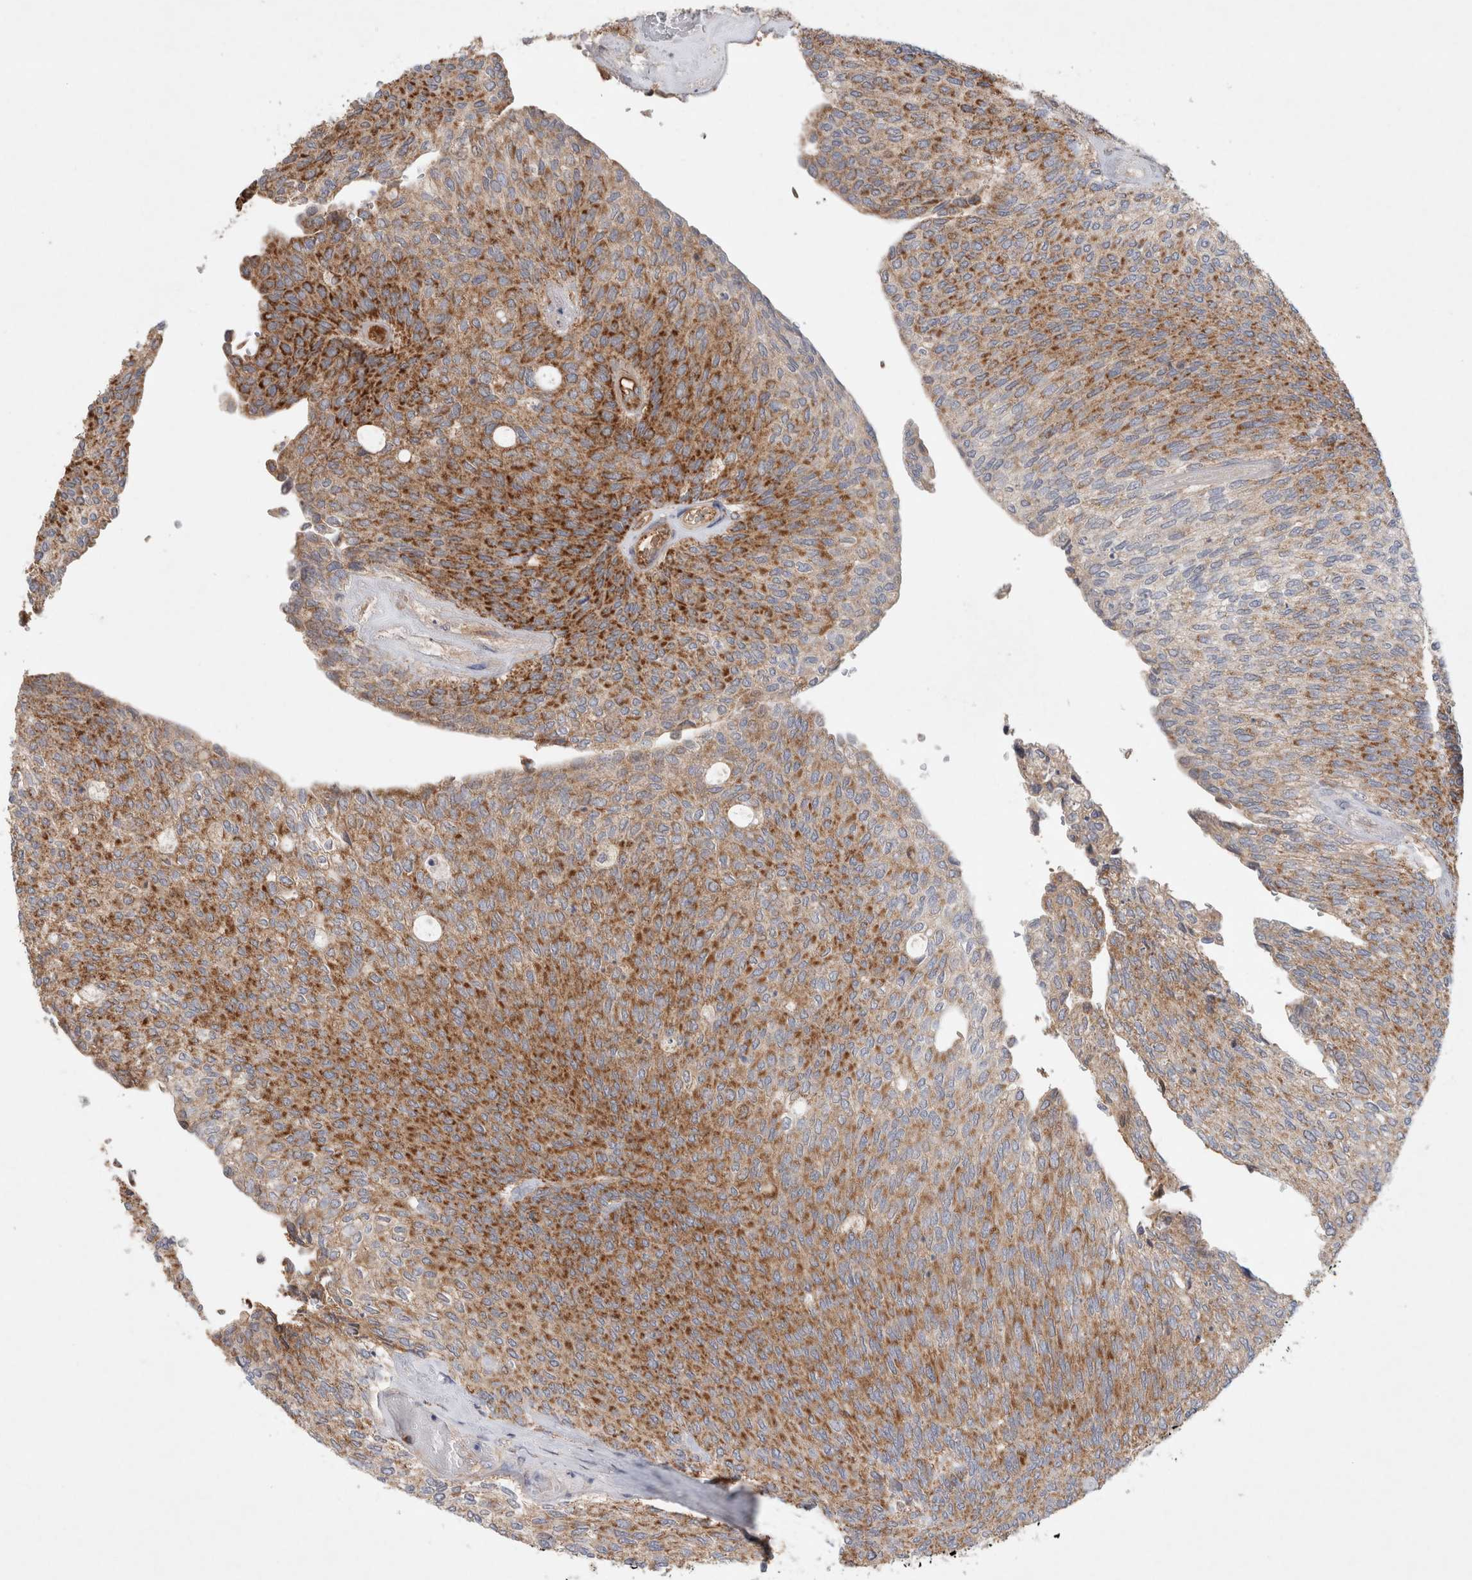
{"staining": {"intensity": "moderate", "quantity": ">75%", "location": "cytoplasmic/membranous"}, "tissue": "urothelial cancer", "cell_type": "Tumor cells", "image_type": "cancer", "snomed": [{"axis": "morphology", "description": "Urothelial carcinoma, Low grade"}, {"axis": "topography", "description": "Urinary bladder"}], "caption": "Immunohistochemical staining of urothelial carcinoma (low-grade) displays medium levels of moderate cytoplasmic/membranous protein staining in approximately >75% of tumor cells. (DAB (3,3'-diaminobenzidine) = brown stain, brightfield microscopy at high magnification).", "gene": "MRPS28", "patient": {"sex": "female", "age": 79}}